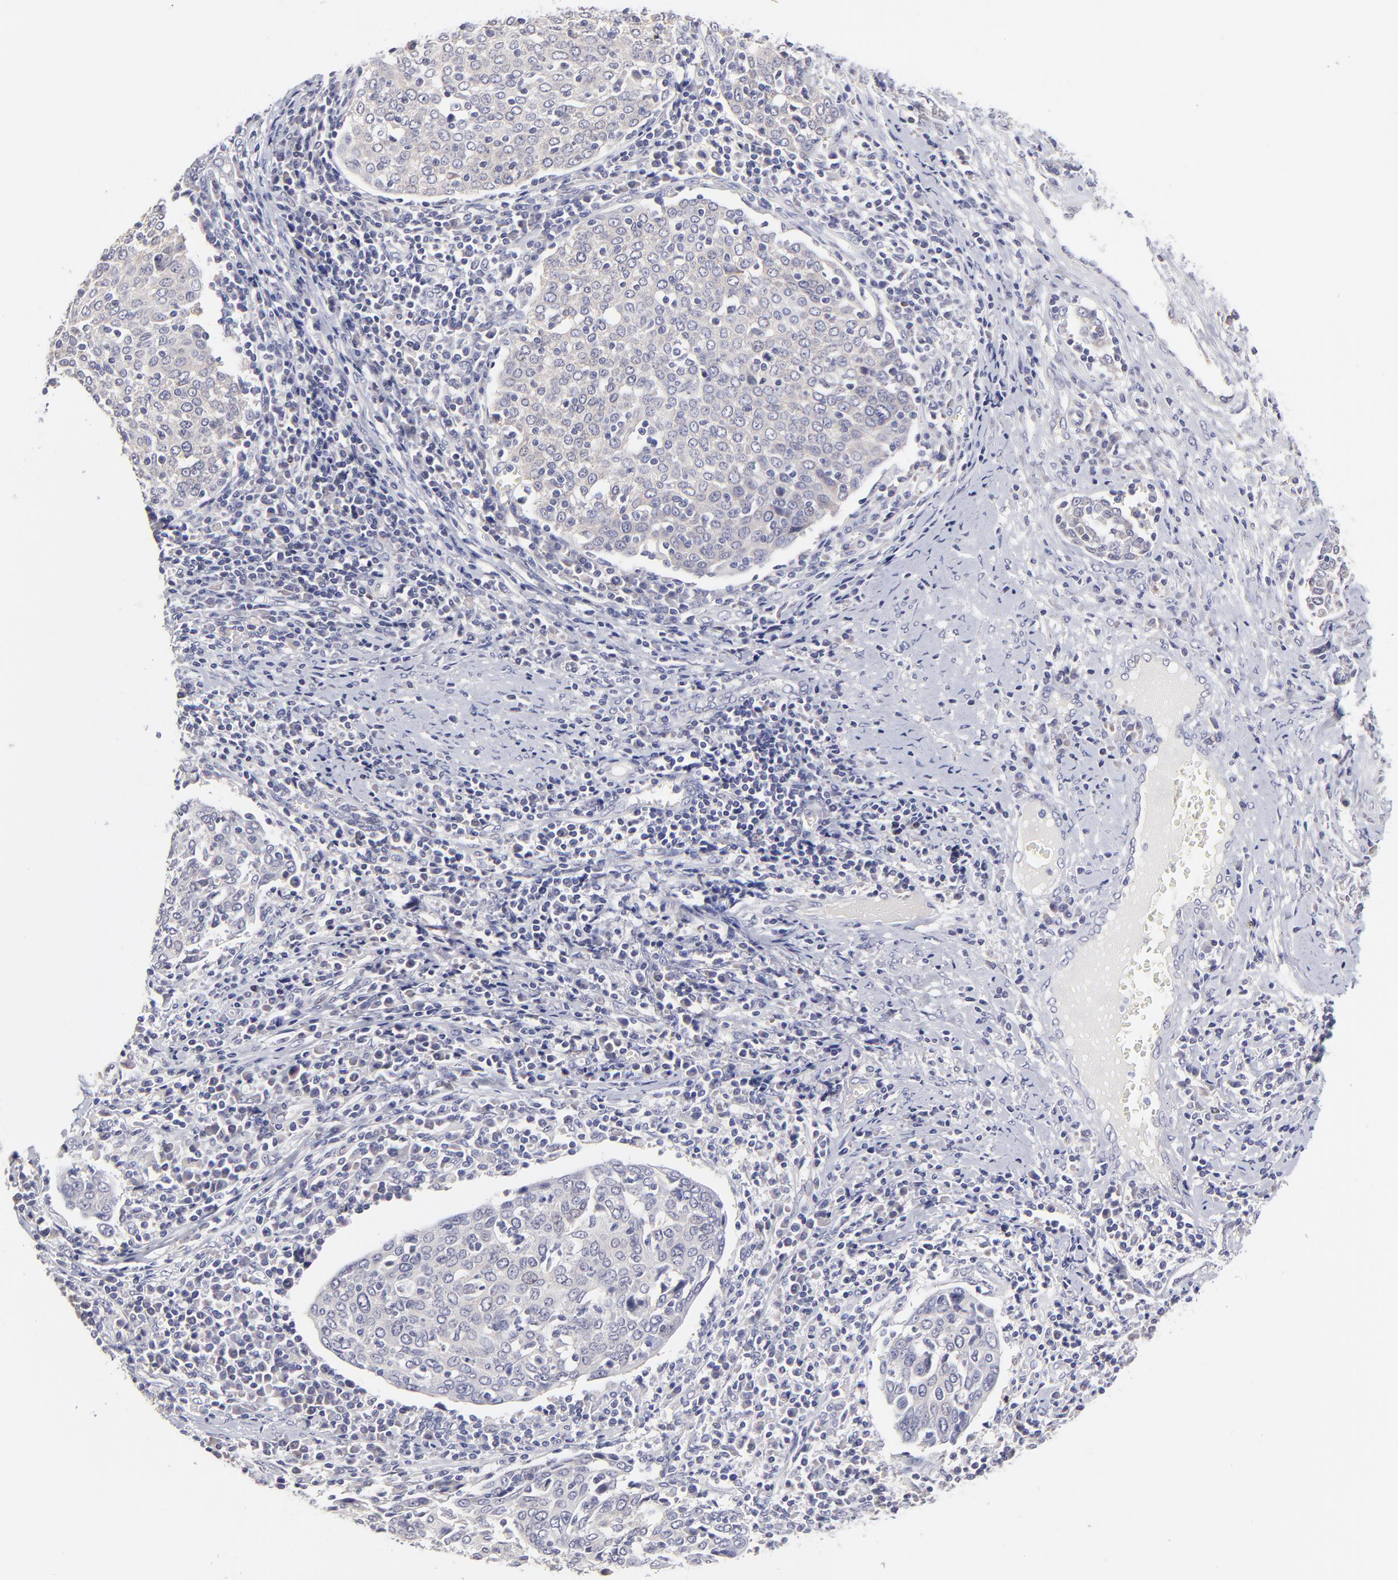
{"staining": {"intensity": "negative", "quantity": "none", "location": "none"}, "tissue": "cervical cancer", "cell_type": "Tumor cells", "image_type": "cancer", "snomed": [{"axis": "morphology", "description": "Squamous cell carcinoma, NOS"}, {"axis": "topography", "description": "Cervix"}], "caption": "Photomicrograph shows no significant protein positivity in tumor cells of squamous cell carcinoma (cervical).", "gene": "BTG2", "patient": {"sex": "female", "age": 40}}